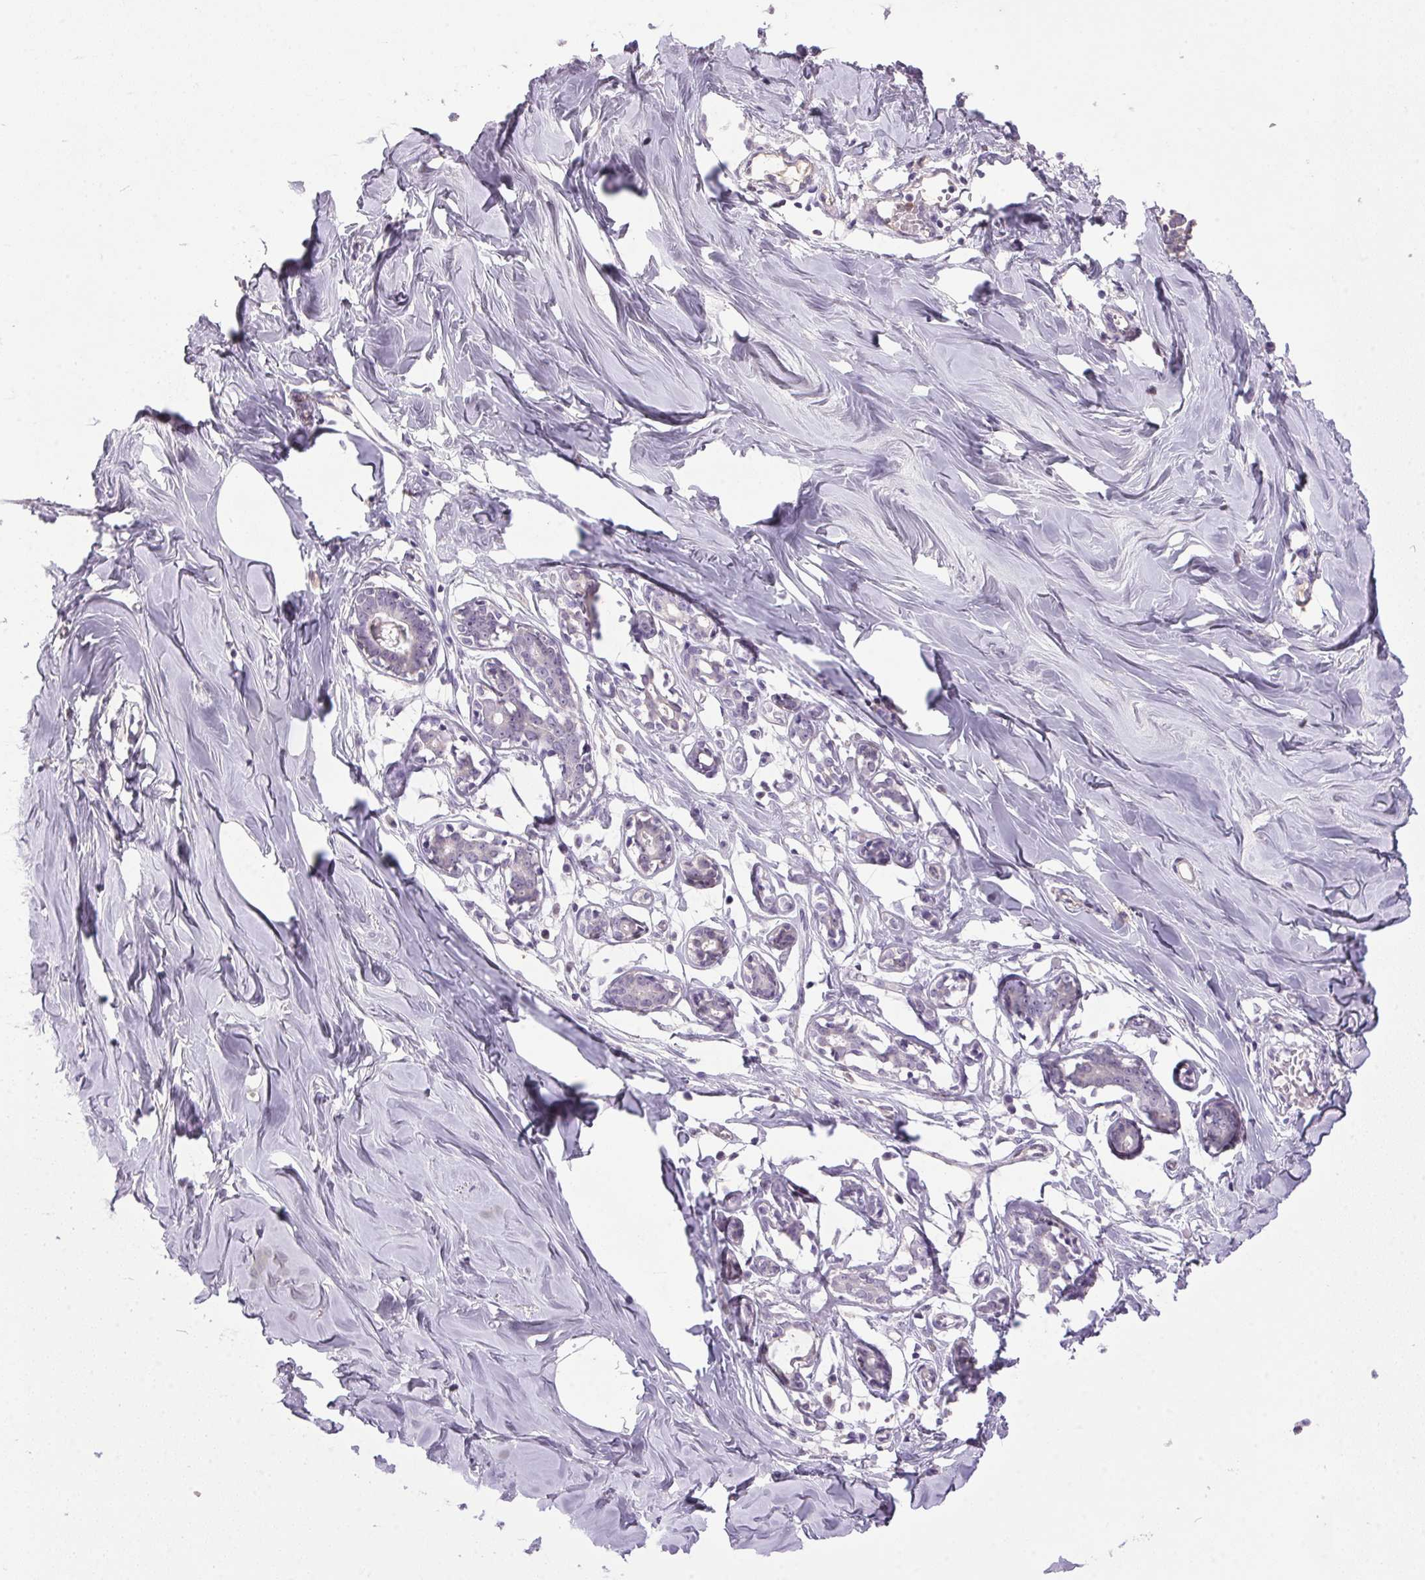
{"staining": {"intensity": "negative", "quantity": "none", "location": "none"}, "tissue": "breast", "cell_type": "Adipocytes", "image_type": "normal", "snomed": [{"axis": "morphology", "description": "Normal tissue, NOS"}, {"axis": "topography", "description": "Breast"}], "caption": "Immunohistochemical staining of benign breast reveals no significant staining in adipocytes.", "gene": "TRDN", "patient": {"sex": "female", "age": 27}}